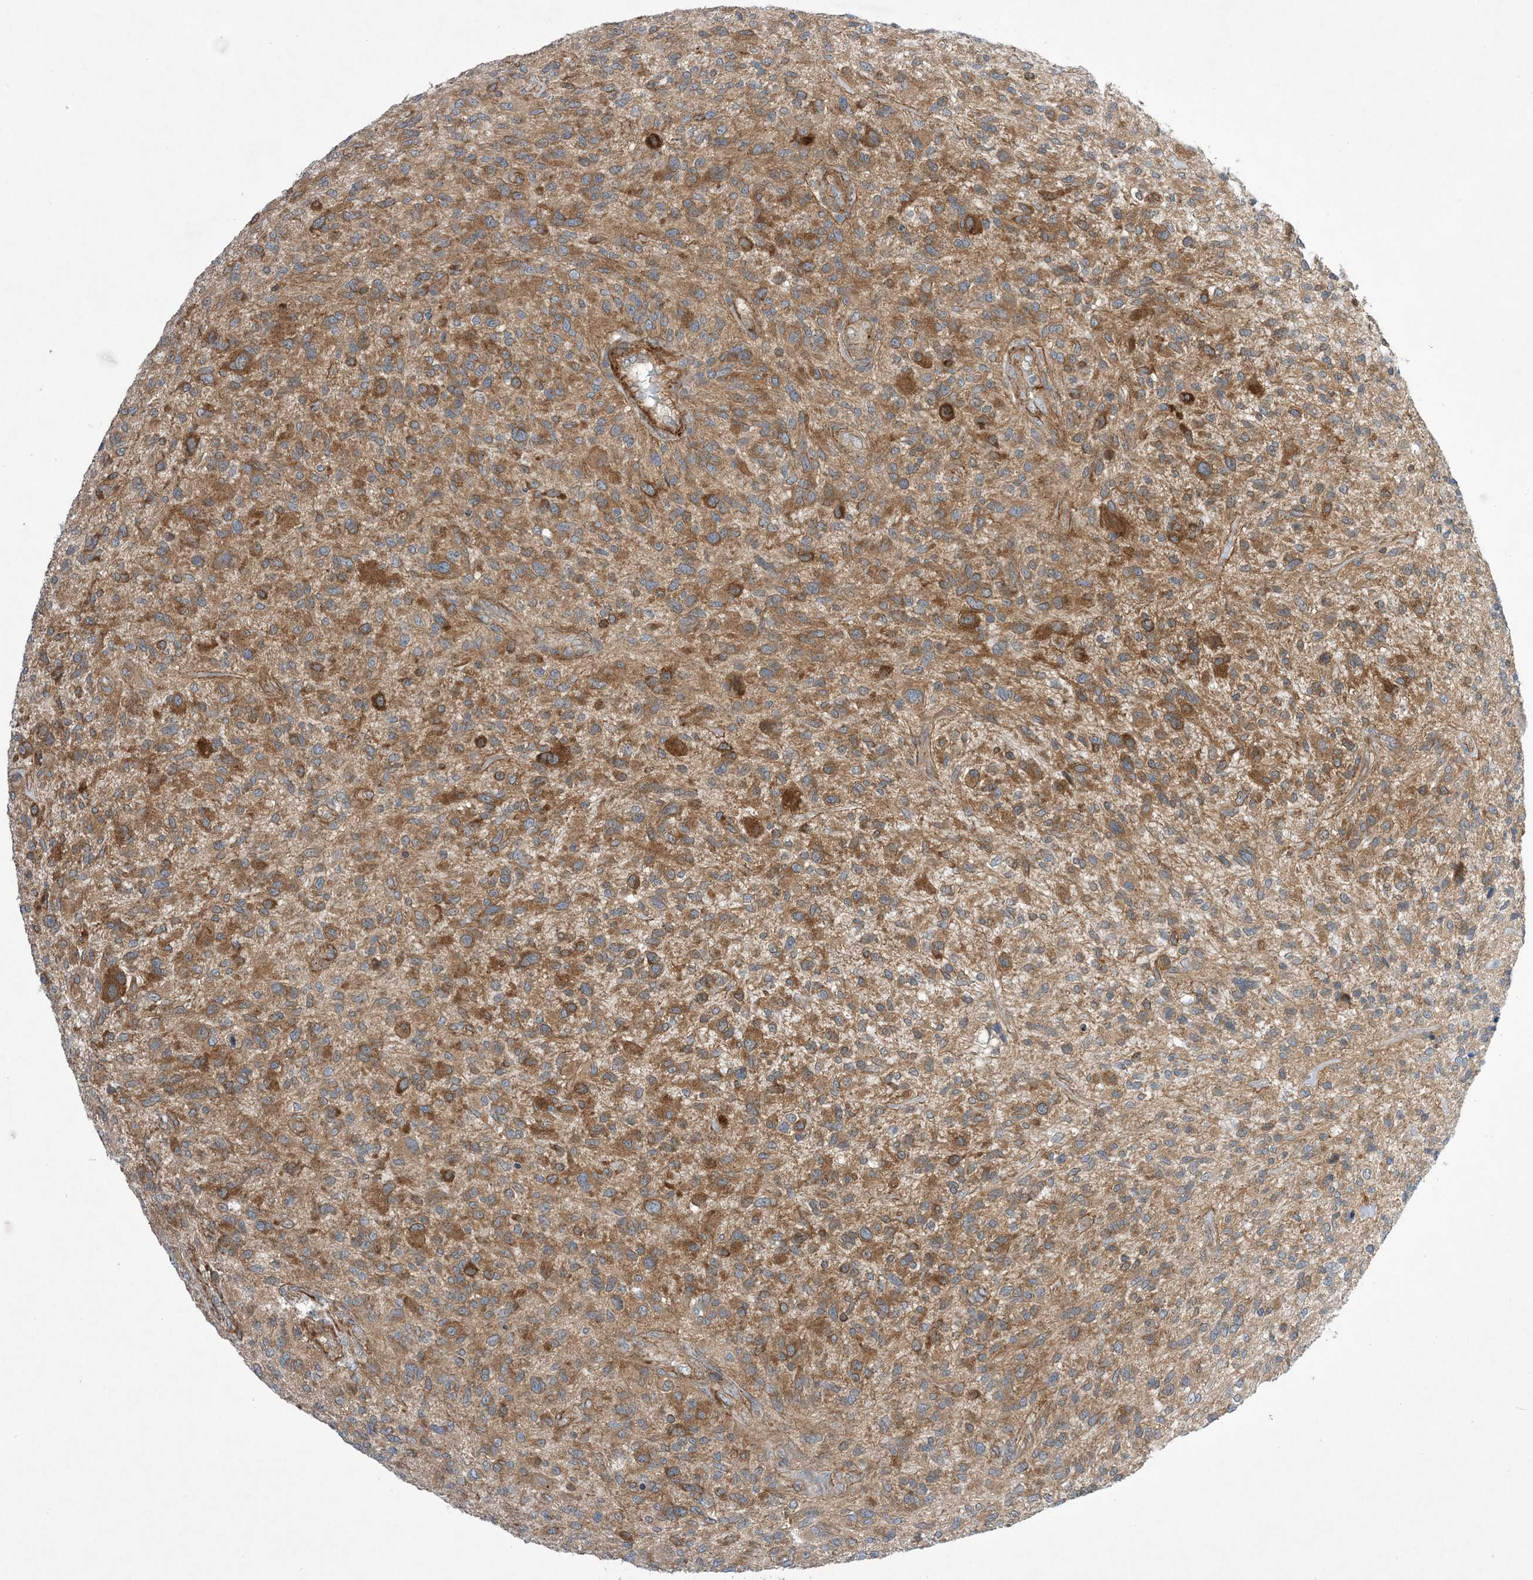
{"staining": {"intensity": "moderate", "quantity": ">75%", "location": "cytoplasmic/membranous"}, "tissue": "glioma", "cell_type": "Tumor cells", "image_type": "cancer", "snomed": [{"axis": "morphology", "description": "Glioma, malignant, High grade"}, {"axis": "topography", "description": "Brain"}], "caption": "Malignant glioma (high-grade) stained with a protein marker displays moderate staining in tumor cells.", "gene": "EHBP1", "patient": {"sex": "male", "age": 47}}